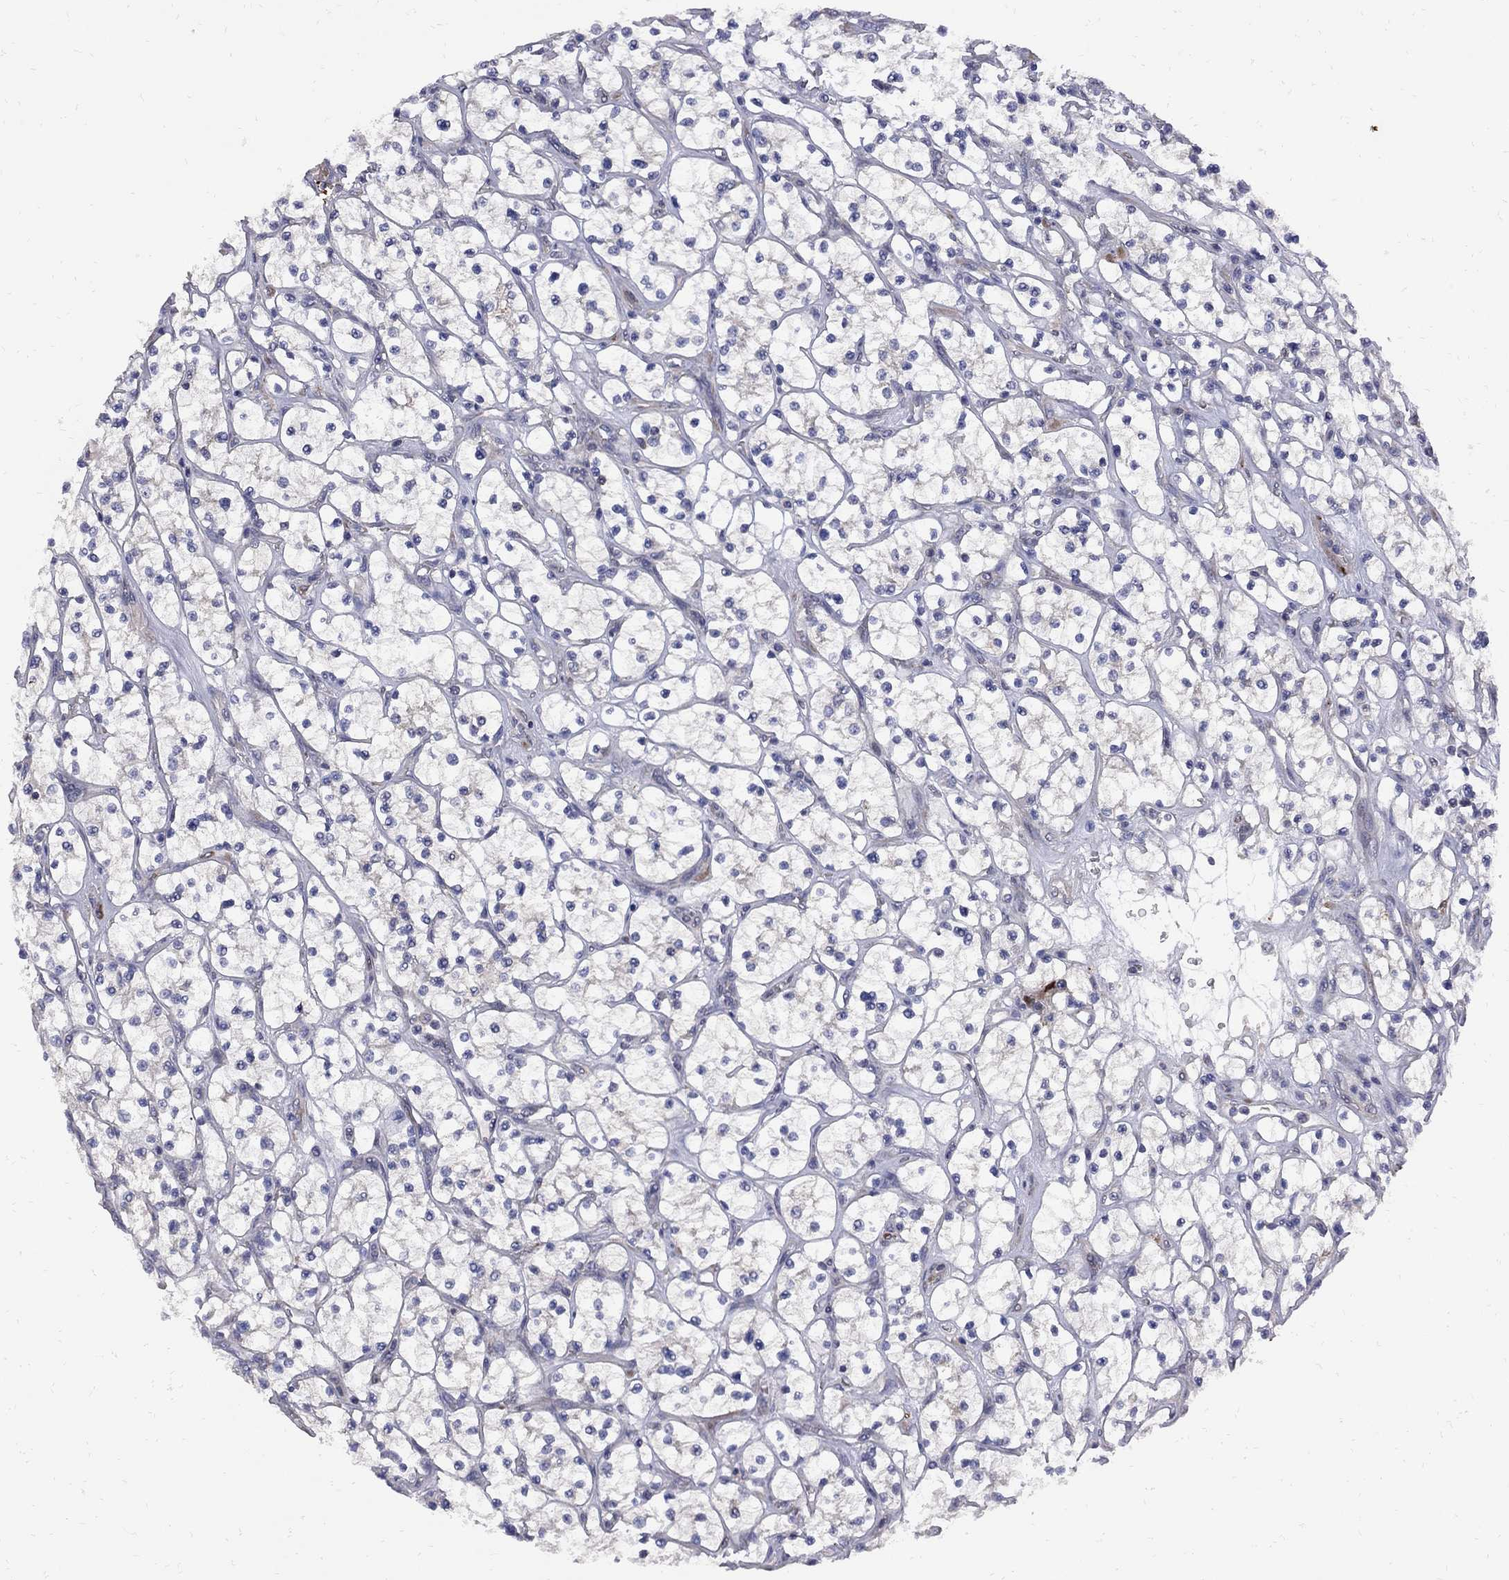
{"staining": {"intensity": "negative", "quantity": "none", "location": "none"}, "tissue": "renal cancer", "cell_type": "Tumor cells", "image_type": "cancer", "snomed": [{"axis": "morphology", "description": "Adenocarcinoma, NOS"}, {"axis": "topography", "description": "Kidney"}], "caption": "A high-resolution histopathology image shows immunohistochemistry staining of adenocarcinoma (renal), which shows no significant staining in tumor cells.", "gene": "MTHFR", "patient": {"sex": "female", "age": 64}}